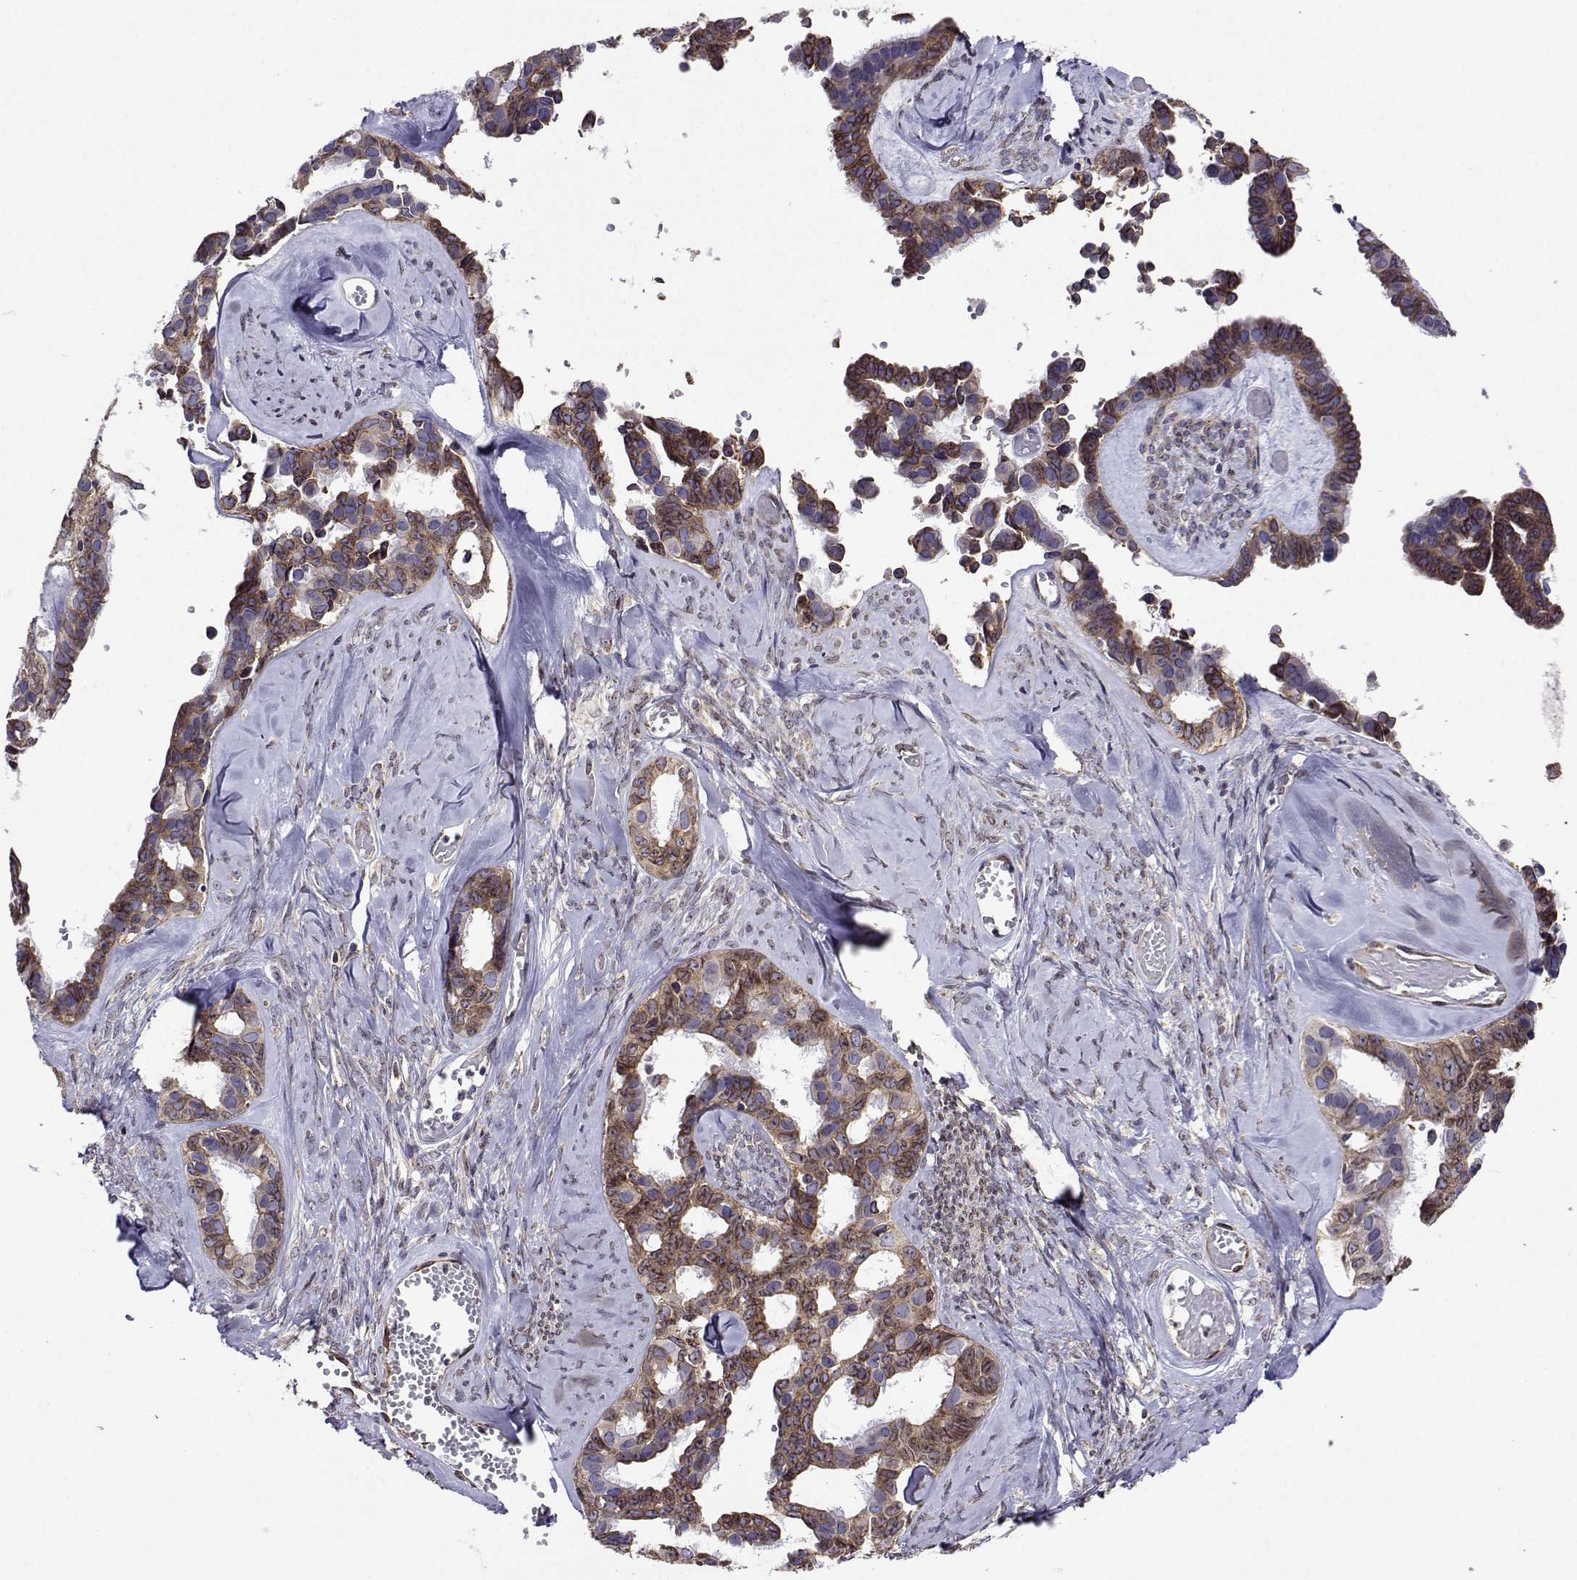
{"staining": {"intensity": "moderate", "quantity": "25%-75%", "location": "cytoplasmic/membranous"}, "tissue": "ovarian cancer", "cell_type": "Tumor cells", "image_type": "cancer", "snomed": [{"axis": "morphology", "description": "Cystadenocarcinoma, serous, NOS"}, {"axis": "topography", "description": "Ovary"}], "caption": "Tumor cells reveal medium levels of moderate cytoplasmic/membranous staining in approximately 25%-75% of cells in ovarian serous cystadenocarcinoma. Nuclei are stained in blue.", "gene": "PGRMC2", "patient": {"sex": "female", "age": 69}}